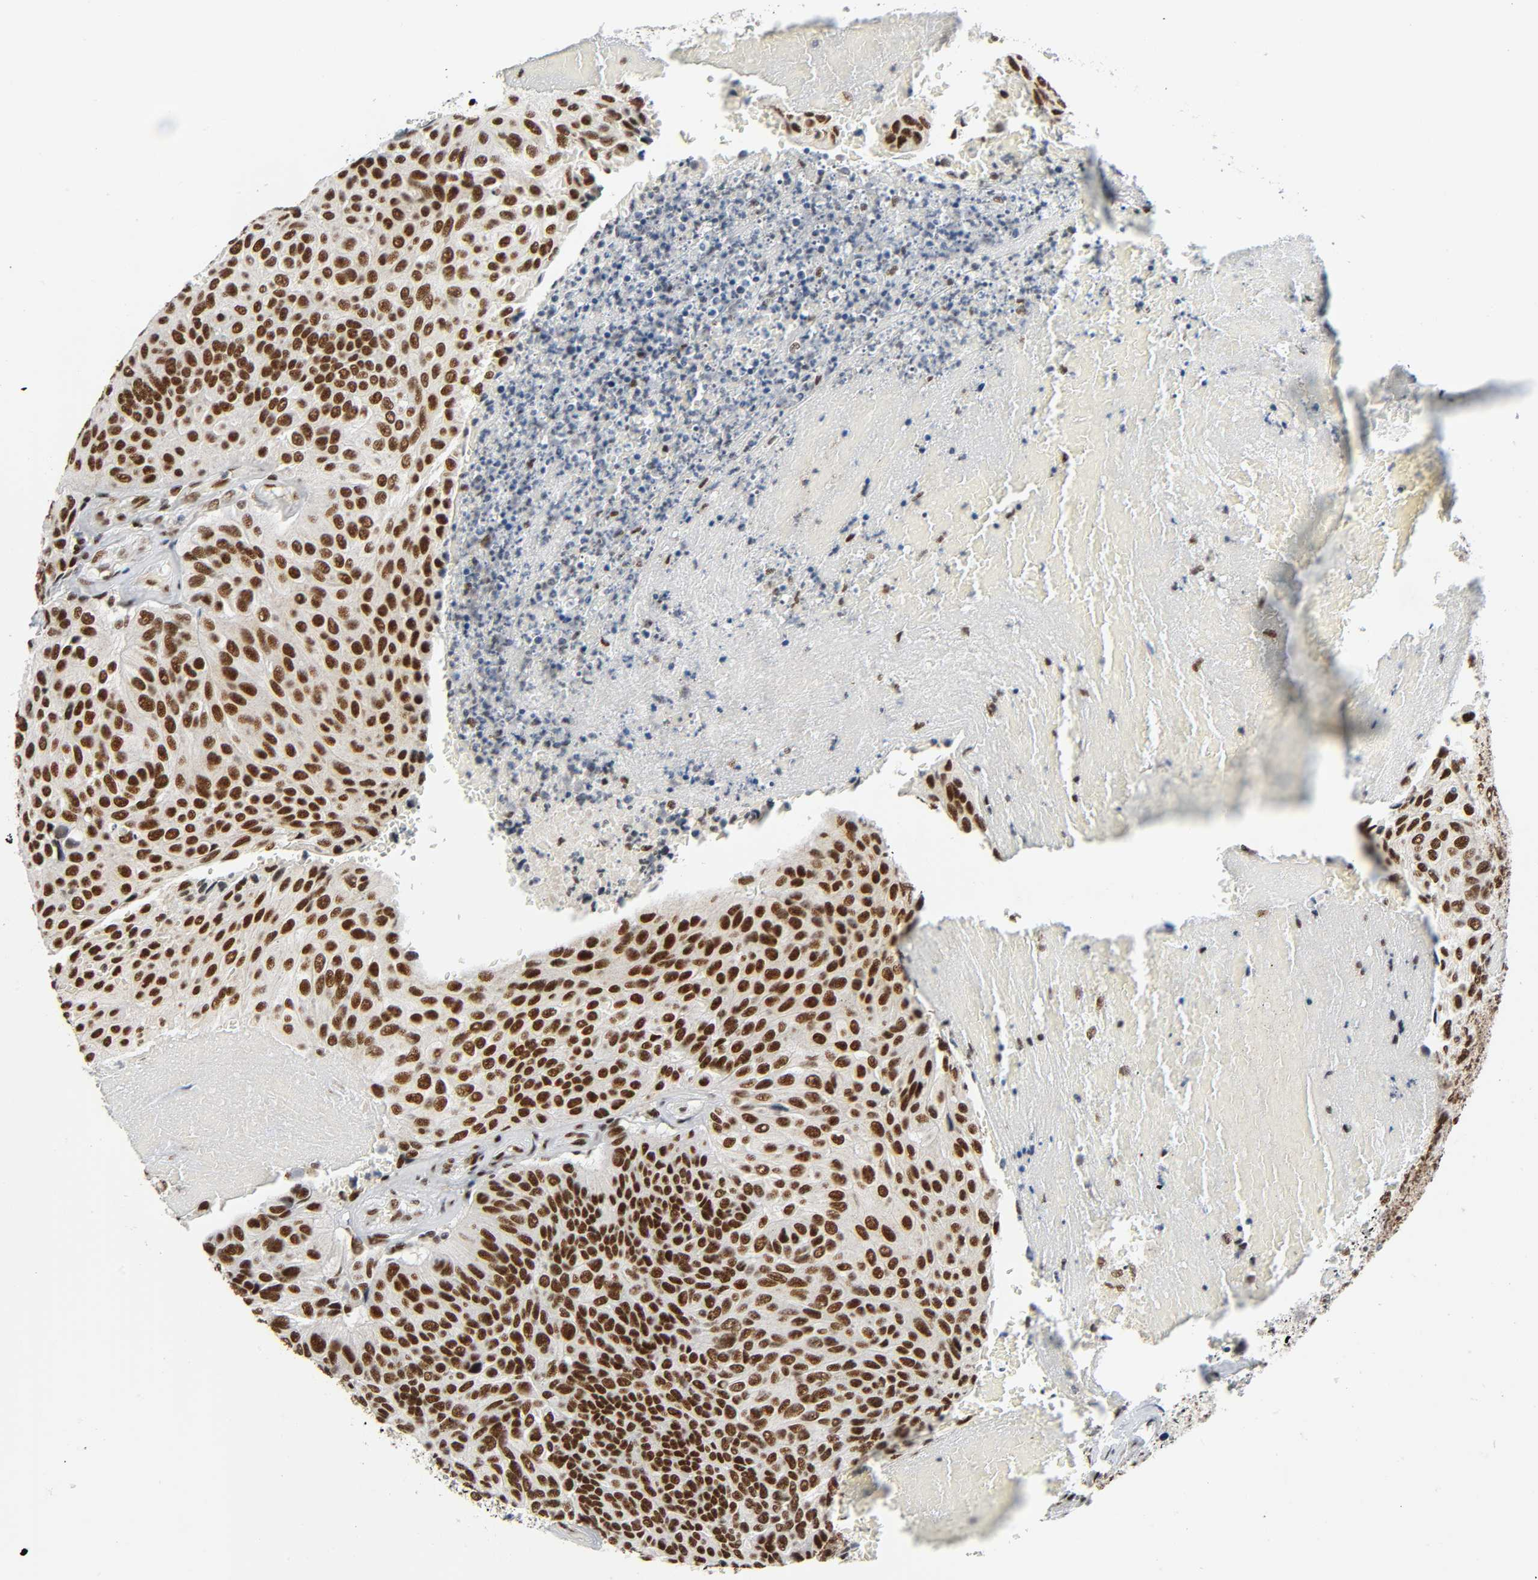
{"staining": {"intensity": "strong", "quantity": ">75%", "location": "nuclear"}, "tissue": "urothelial cancer", "cell_type": "Tumor cells", "image_type": "cancer", "snomed": [{"axis": "morphology", "description": "Urothelial carcinoma, High grade"}, {"axis": "topography", "description": "Urinary bladder"}], "caption": "High-grade urothelial carcinoma stained with immunohistochemistry exhibits strong nuclear expression in approximately >75% of tumor cells.", "gene": "CDK9", "patient": {"sex": "male", "age": 66}}